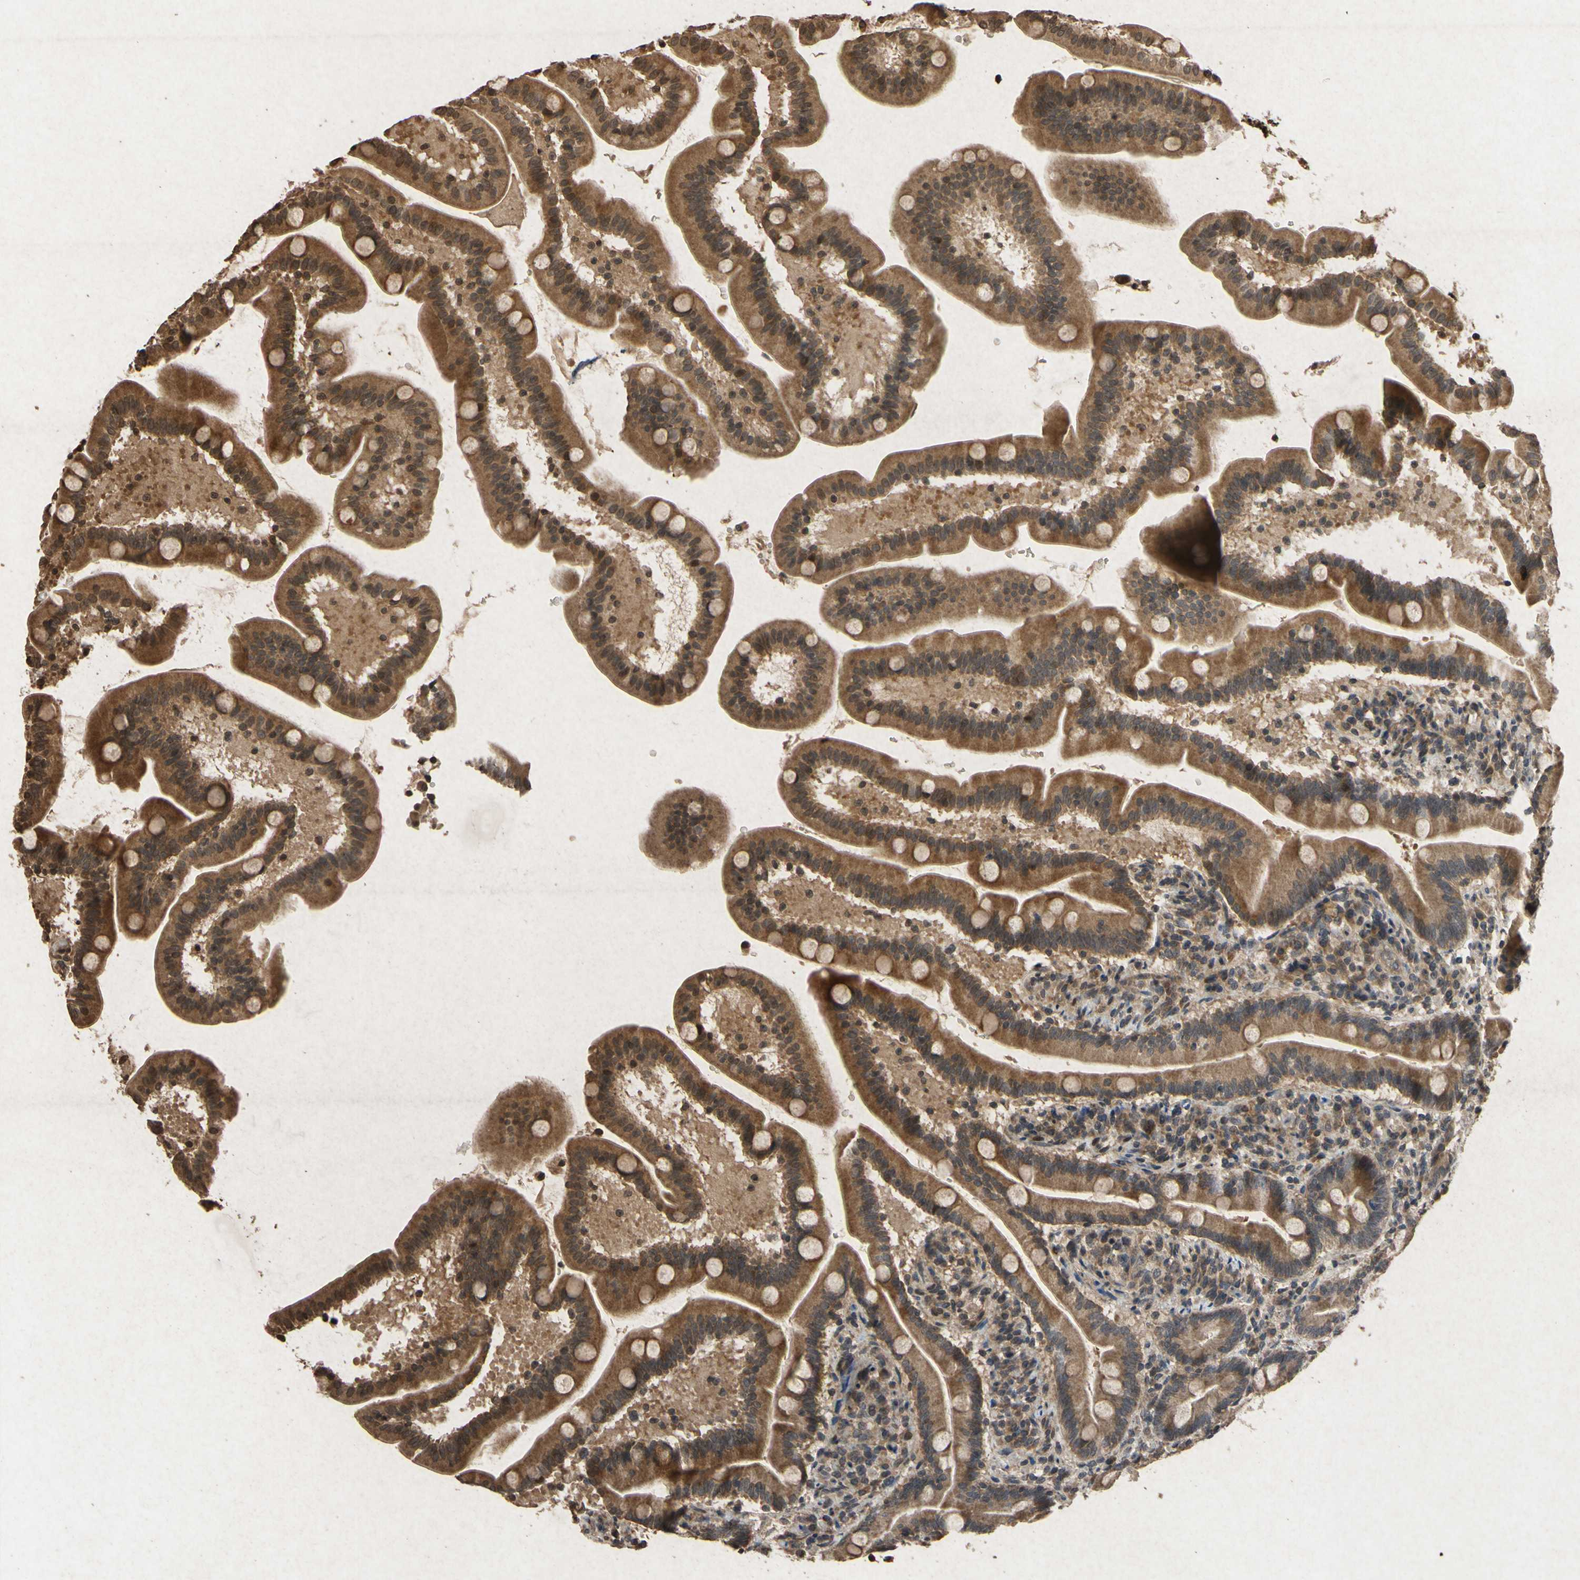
{"staining": {"intensity": "moderate", "quantity": ">75%", "location": "cytoplasmic/membranous"}, "tissue": "duodenum", "cell_type": "Glandular cells", "image_type": "normal", "snomed": [{"axis": "morphology", "description": "Normal tissue, NOS"}, {"axis": "topography", "description": "Duodenum"}], "caption": "IHC micrograph of benign duodenum: human duodenum stained using immunohistochemistry demonstrates medium levels of moderate protein expression localized specifically in the cytoplasmic/membranous of glandular cells, appearing as a cytoplasmic/membranous brown color.", "gene": "ATP6V1H", "patient": {"sex": "male", "age": 54}}